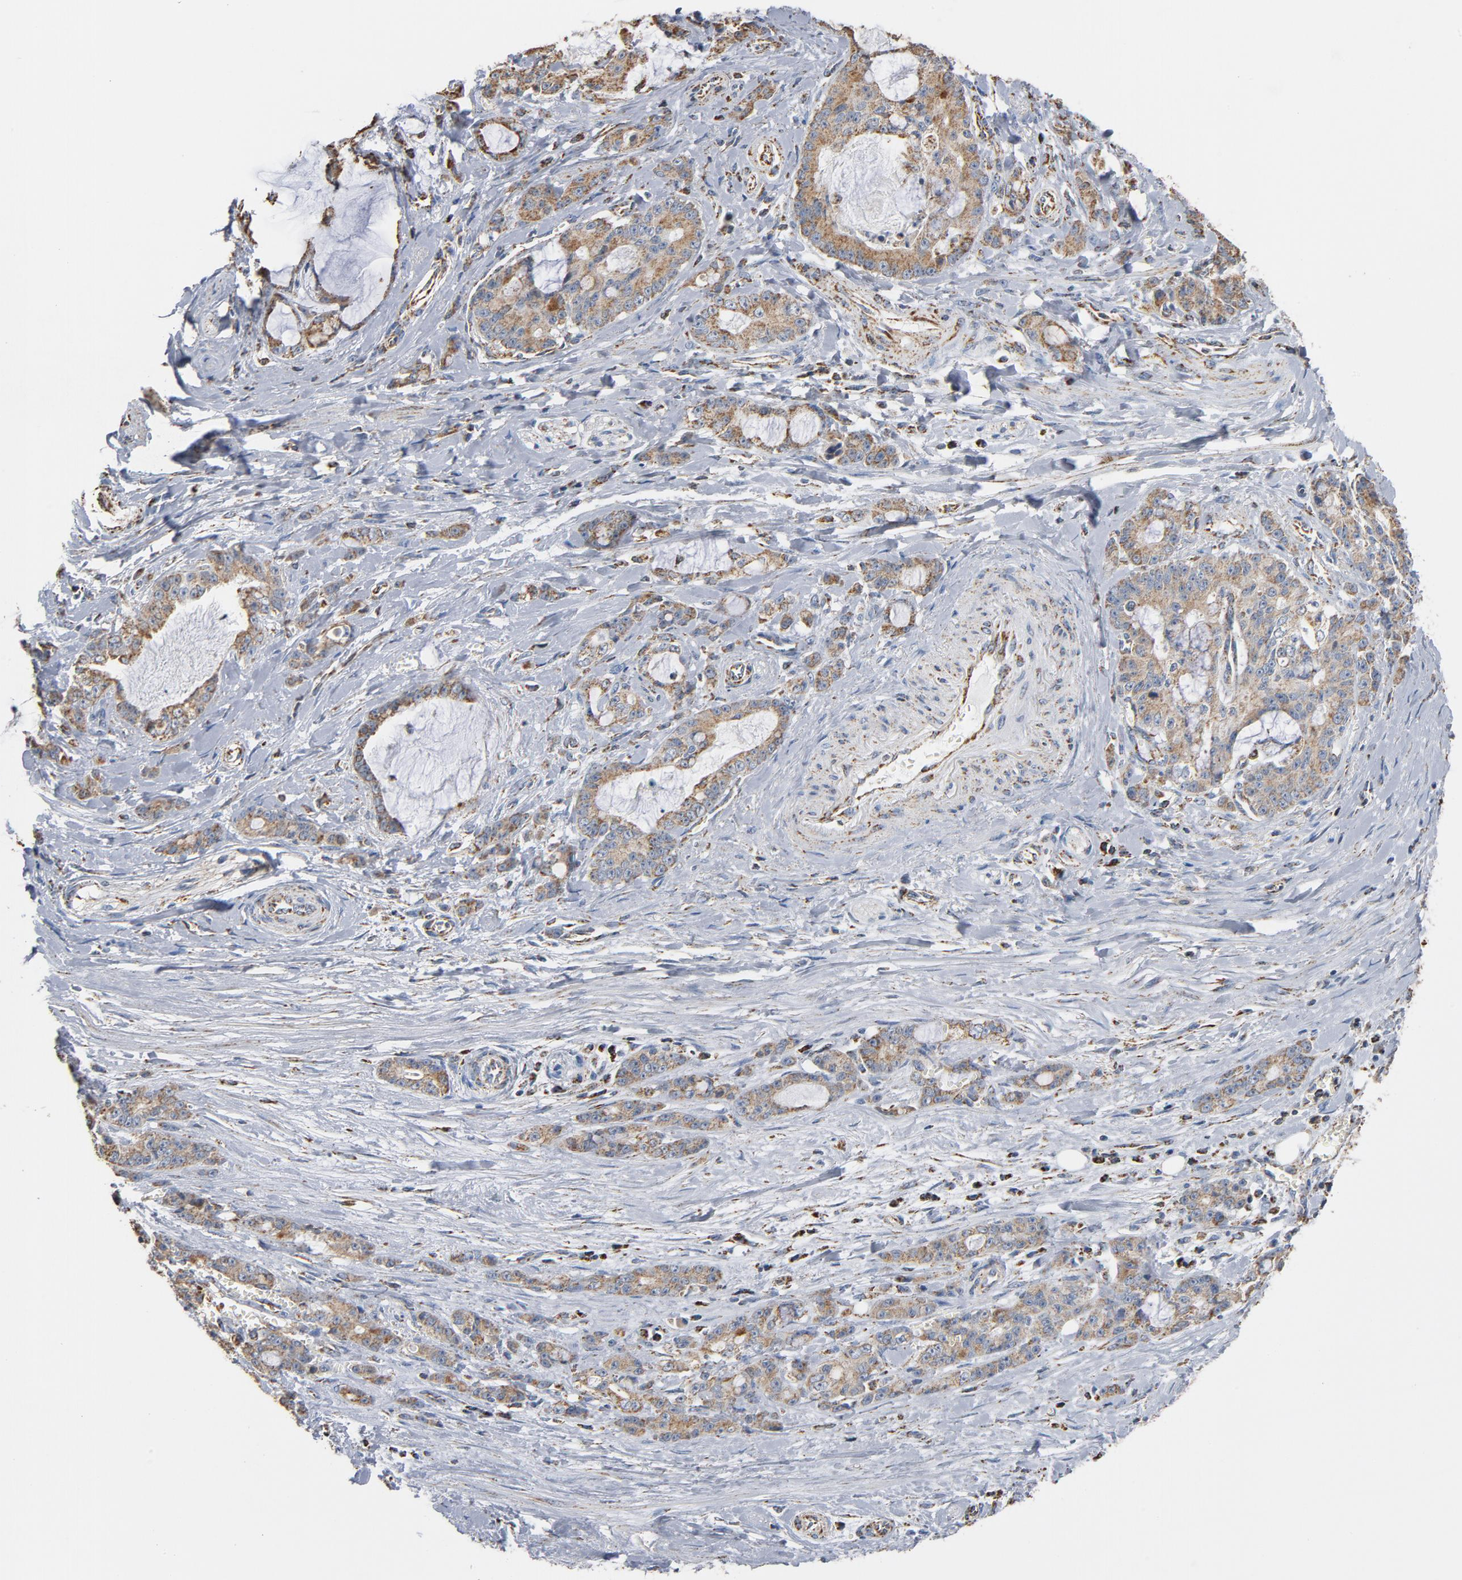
{"staining": {"intensity": "moderate", "quantity": ">75%", "location": "cytoplasmic/membranous"}, "tissue": "pancreatic cancer", "cell_type": "Tumor cells", "image_type": "cancer", "snomed": [{"axis": "morphology", "description": "Adenocarcinoma, NOS"}, {"axis": "topography", "description": "Pancreas"}], "caption": "Adenocarcinoma (pancreatic) stained with immunohistochemistry (IHC) demonstrates moderate cytoplasmic/membranous expression in about >75% of tumor cells.", "gene": "NDUFS4", "patient": {"sex": "female", "age": 73}}